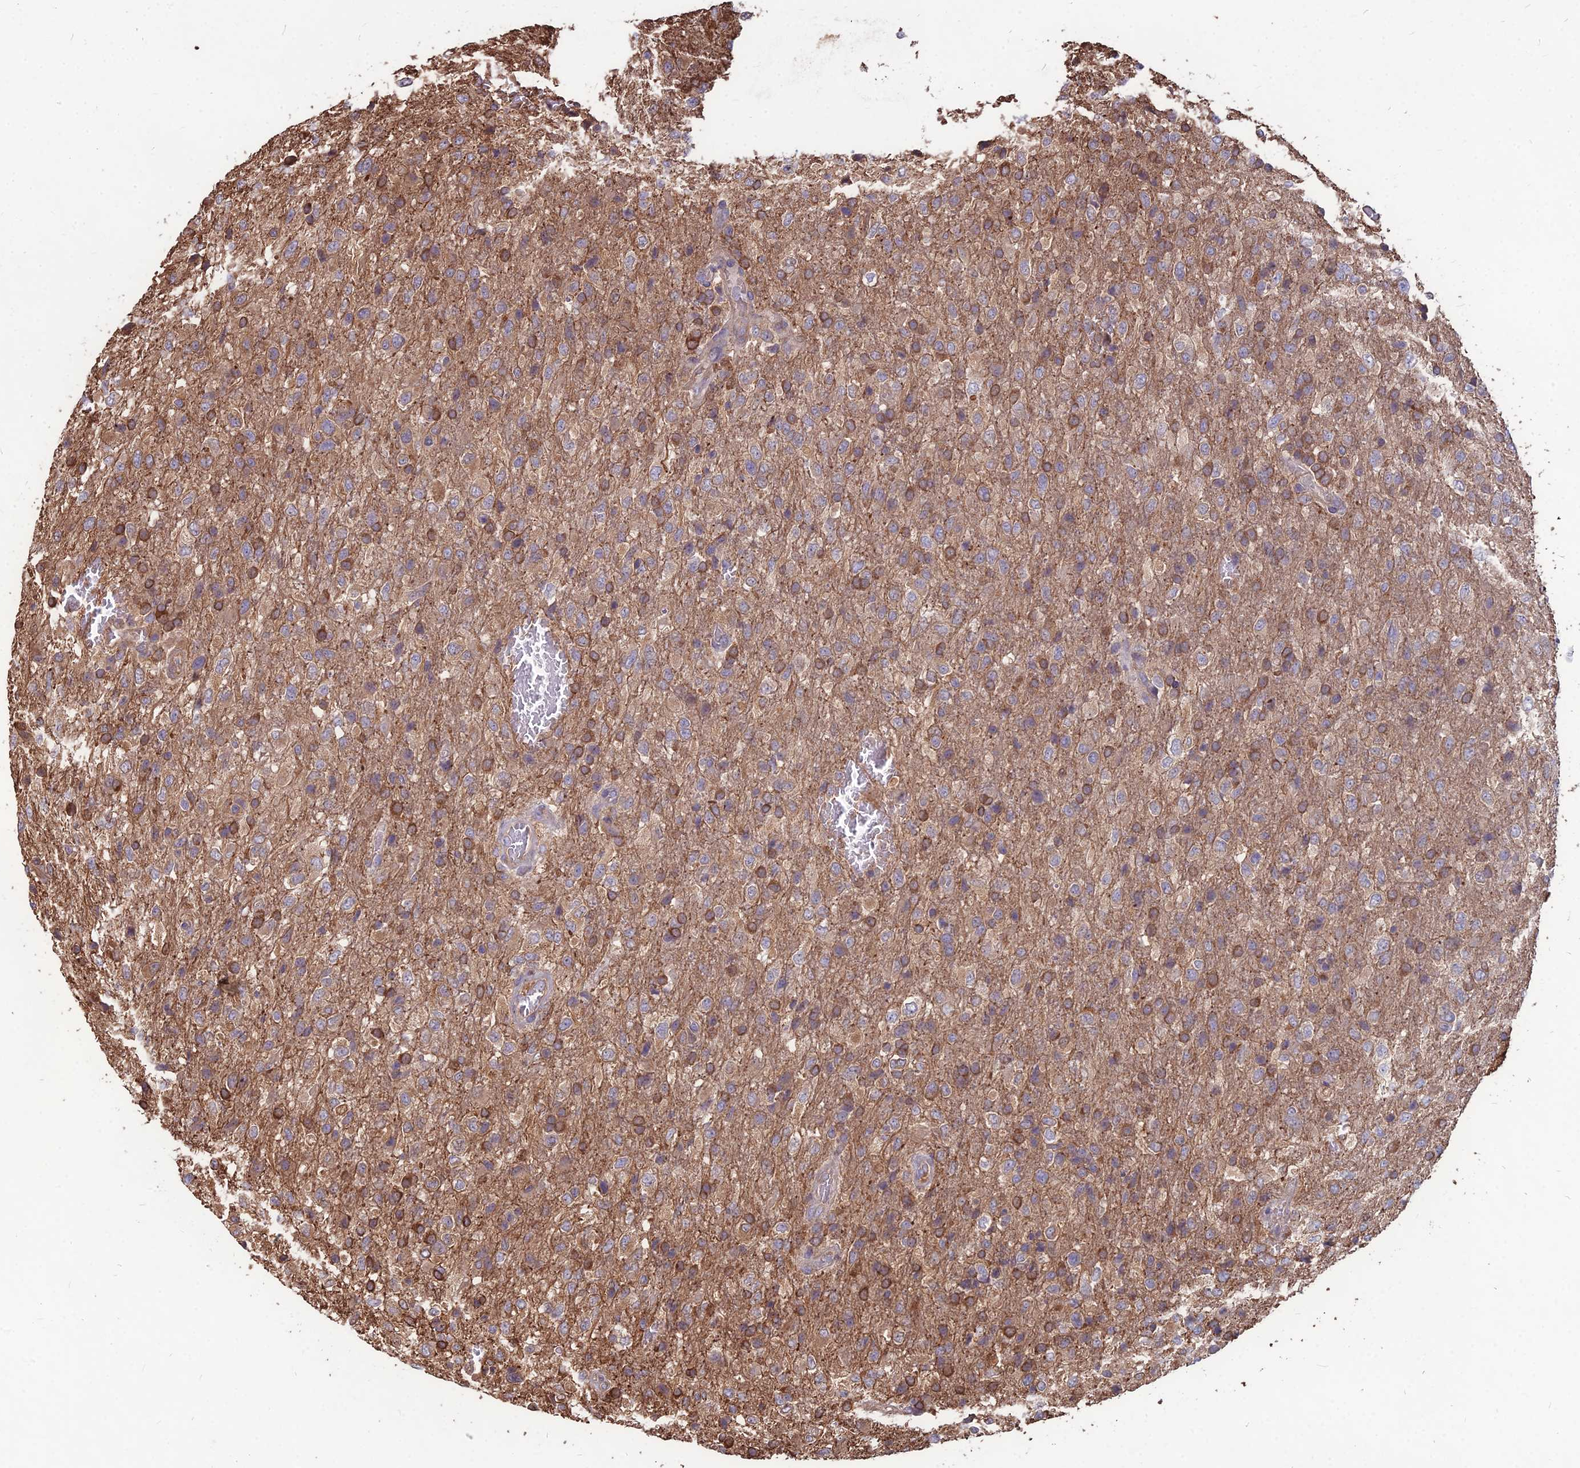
{"staining": {"intensity": "moderate", "quantity": ">75%", "location": "cytoplasmic/membranous"}, "tissue": "glioma", "cell_type": "Tumor cells", "image_type": "cancer", "snomed": [{"axis": "morphology", "description": "Glioma, malignant, High grade"}, {"axis": "topography", "description": "Brain"}], "caption": "A brown stain labels moderate cytoplasmic/membranous positivity of a protein in human glioma tumor cells.", "gene": "LSM6", "patient": {"sex": "female", "age": 74}}